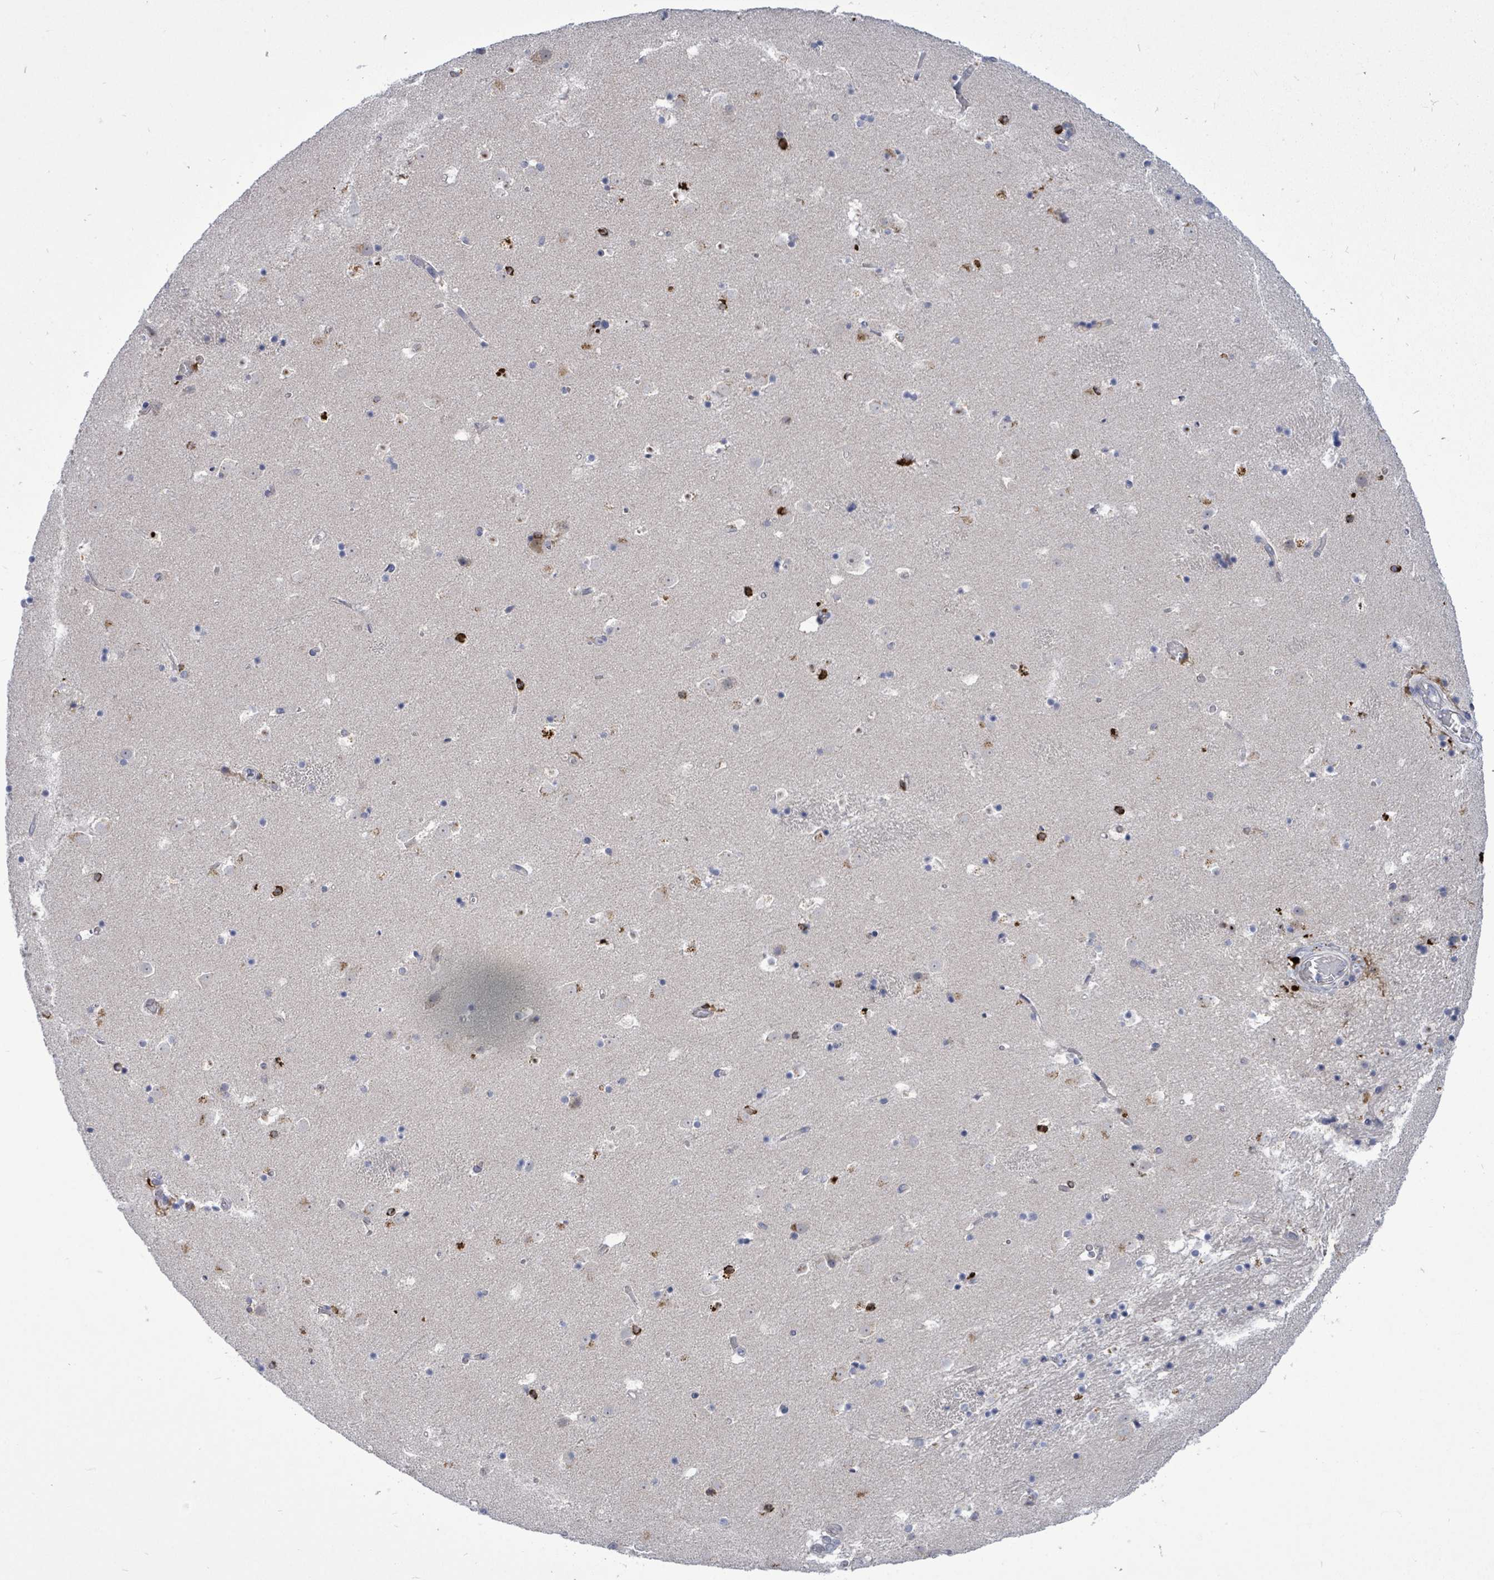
{"staining": {"intensity": "moderate", "quantity": "<25%", "location": "cytoplasmic/membranous"}, "tissue": "caudate", "cell_type": "Glial cells", "image_type": "normal", "snomed": [{"axis": "morphology", "description": "Normal tissue, NOS"}, {"axis": "topography", "description": "Lateral ventricle wall"}], "caption": "DAB immunohistochemical staining of benign human caudate demonstrates moderate cytoplasmic/membranous protein staining in about <25% of glial cells.", "gene": "CT45A10", "patient": {"sex": "male", "age": 25}}